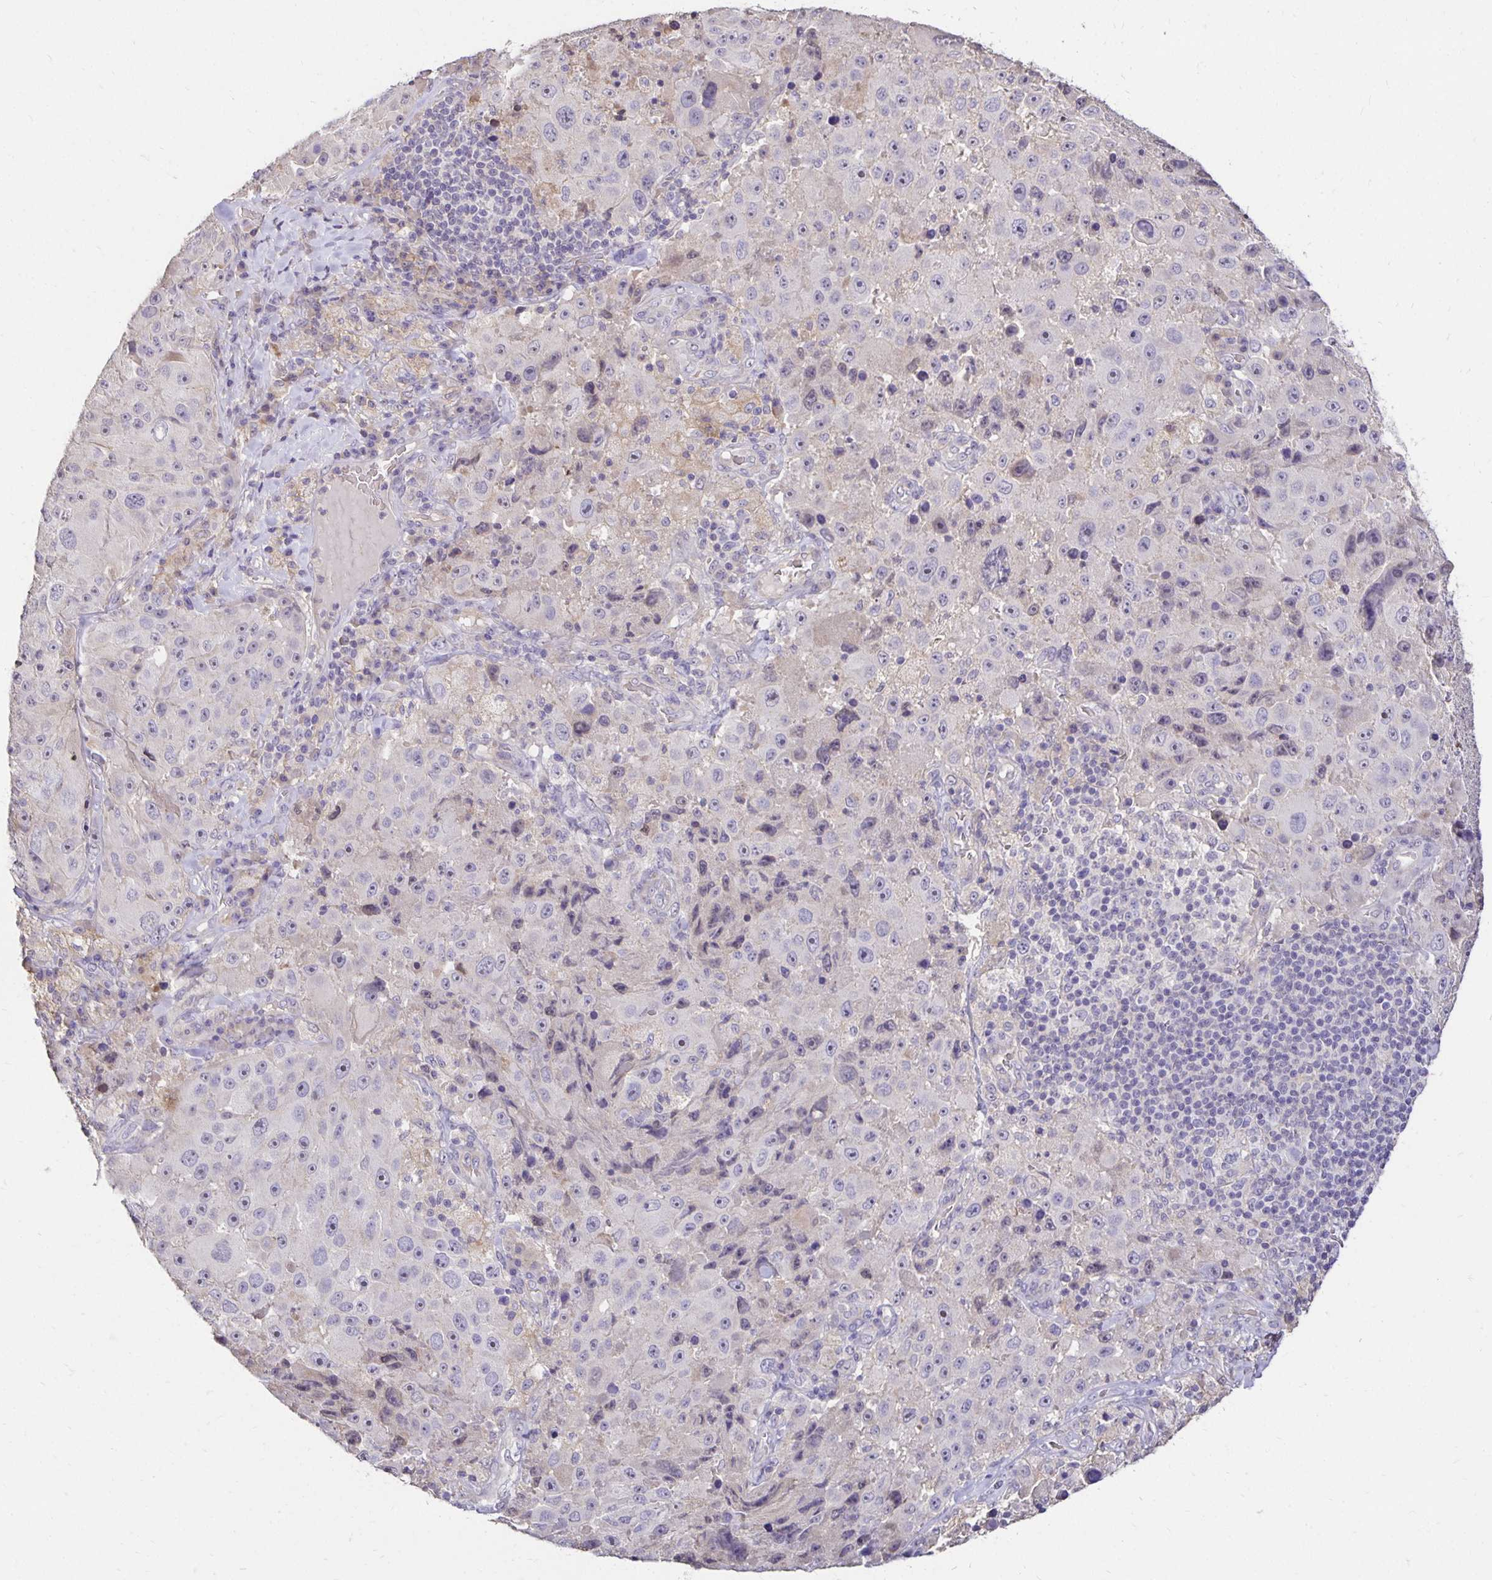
{"staining": {"intensity": "negative", "quantity": "none", "location": "none"}, "tissue": "melanoma", "cell_type": "Tumor cells", "image_type": "cancer", "snomed": [{"axis": "morphology", "description": "Malignant melanoma, Metastatic site"}, {"axis": "topography", "description": "Lymph node"}], "caption": "Image shows no significant protein positivity in tumor cells of melanoma.", "gene": "PNPLA3", "patient": {"sex": "male", "age": 62}}